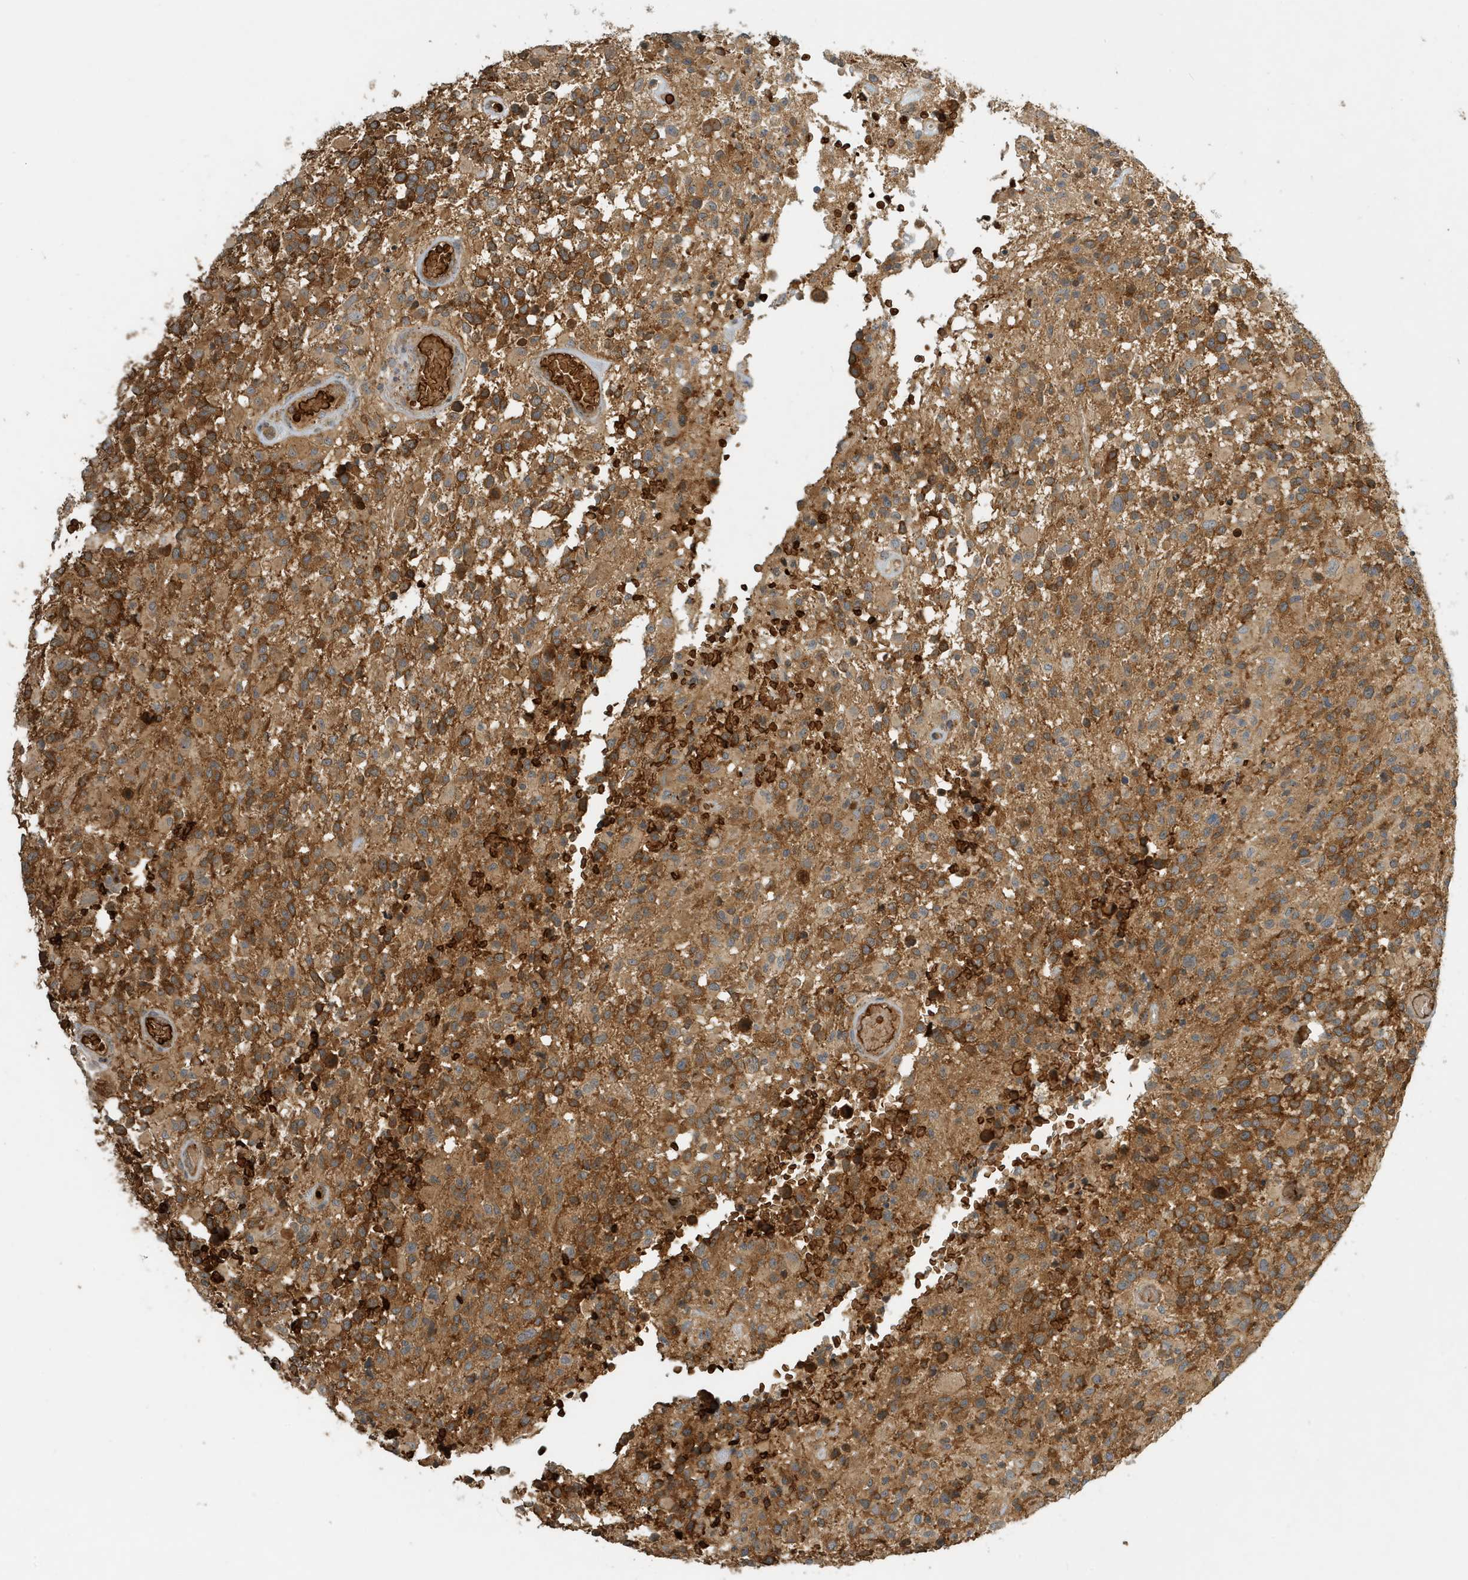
{"staining": {"intensity": "moderate", "quantity": ">75%", "location": "cytoplasmic/membranous"}, "tissue": "glioma", "cell_type": "Tumor cells", "image_type": "cancer", "snomed": [{"axis": "morphology", "description": "Glioma, malignant, High grade"}, {"axis": "morphology", "description": "Glioblastoma, NOS"}, {"axis": "topography", "description": "Brain"}], "caption": "A micrograph showing moderate cytoplasmic/membranous positivity in approximately >75% of tumor cells in glioma, as visualized by brown immunohistochemical staining.", "gene": "FYCO1", "patient": {"sex": "male", "age": 60}}